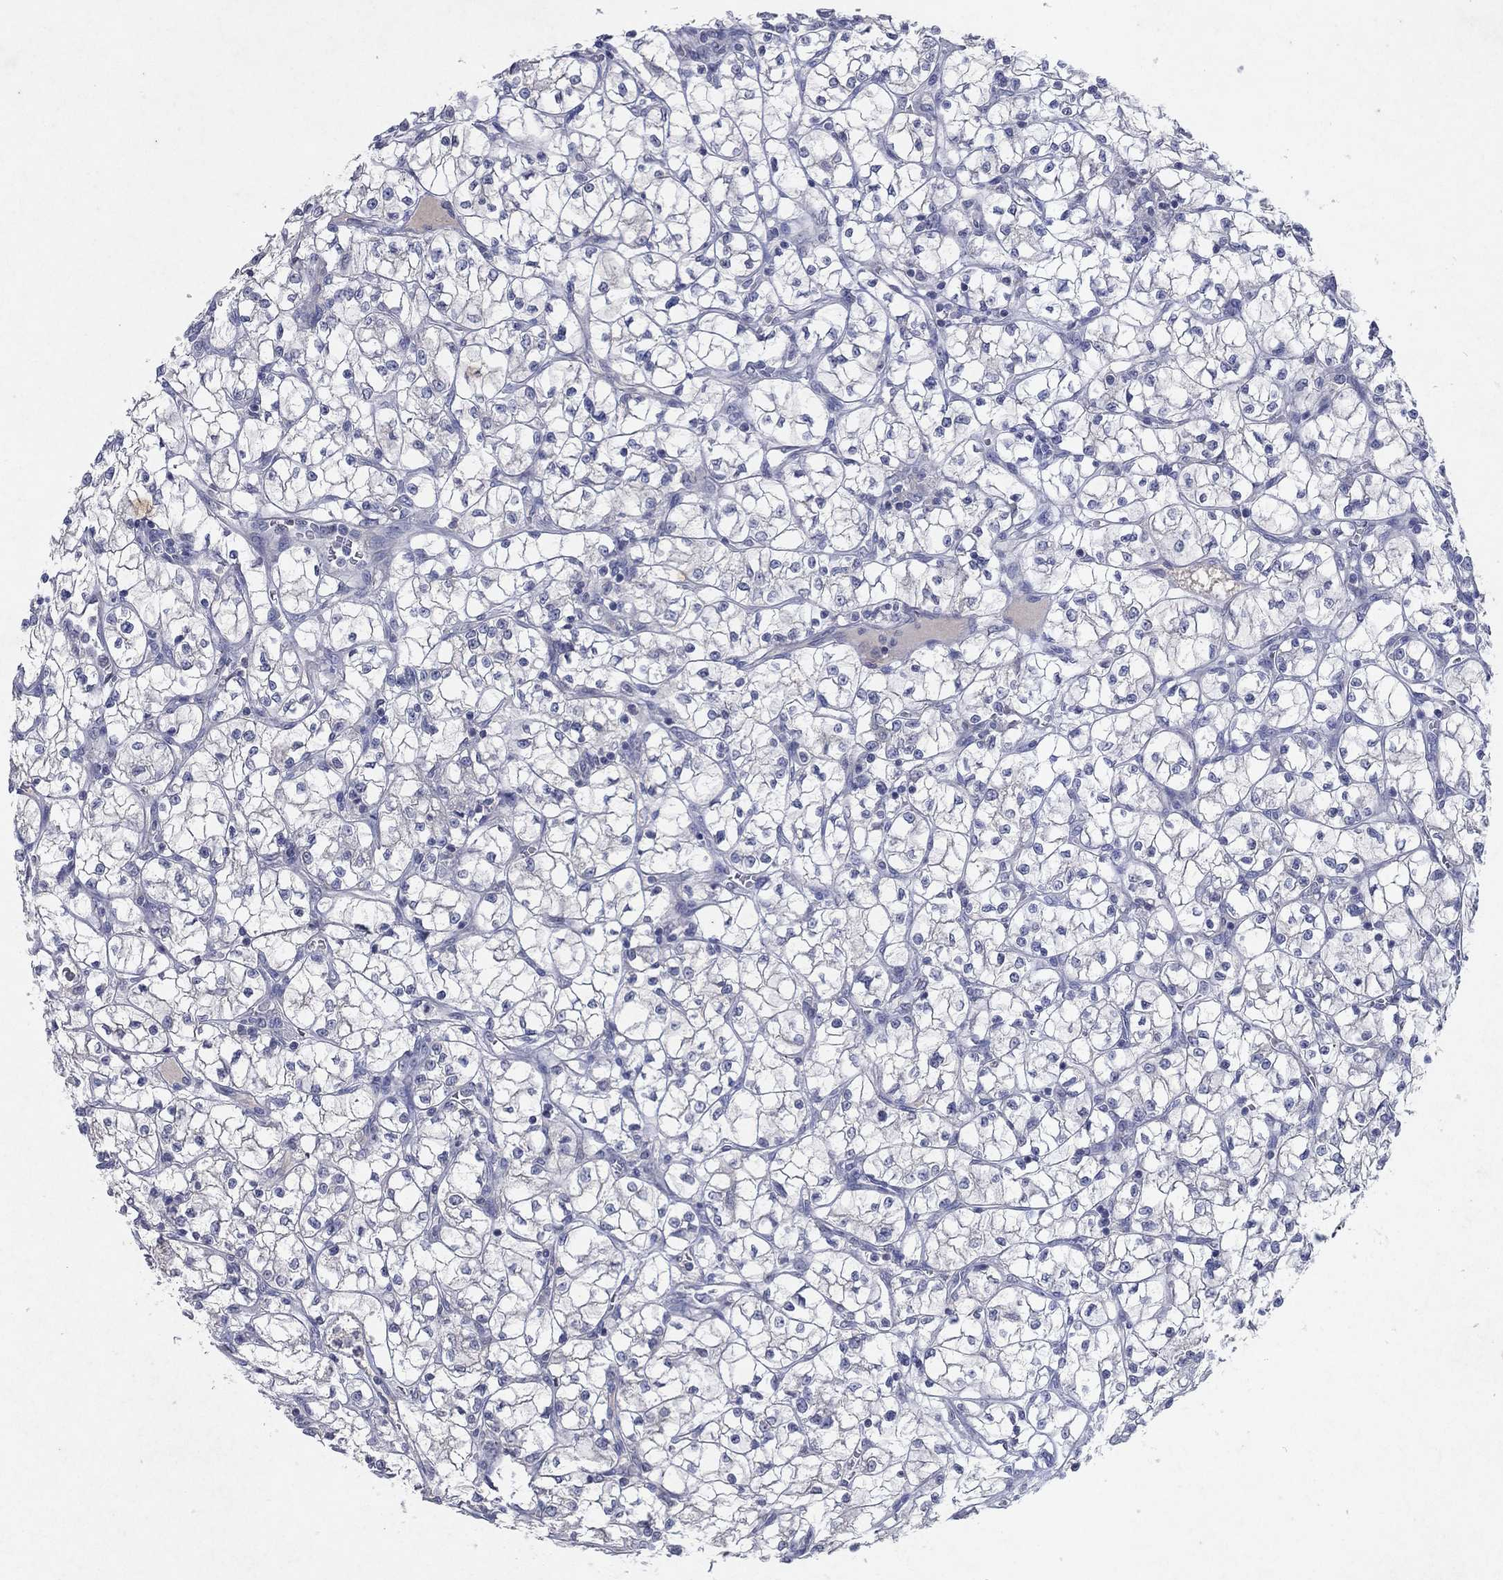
{"staining": {"intensity": "negative", "quantity": "none", "location": "none"}, "tissue": "renal cancer", "cell_type": "Tumor cells", "image_type": "cancer", "snomed": [{"axis": "morphology", "description": "Adenocarcinoma, NOS"}, {"axis": "topography", "description": "Kidney"}], "caption": "Immunohistochemical staining of renal adenocarcinoma demonstrates no significant staining in tumor cells. (DAB (3,3'-diaminobenzidine) immunohistochemistry (IHC) with hematoxylin counter stain).", "gene": "KRT40", "patient": {"sex": "female", "age": 64}}